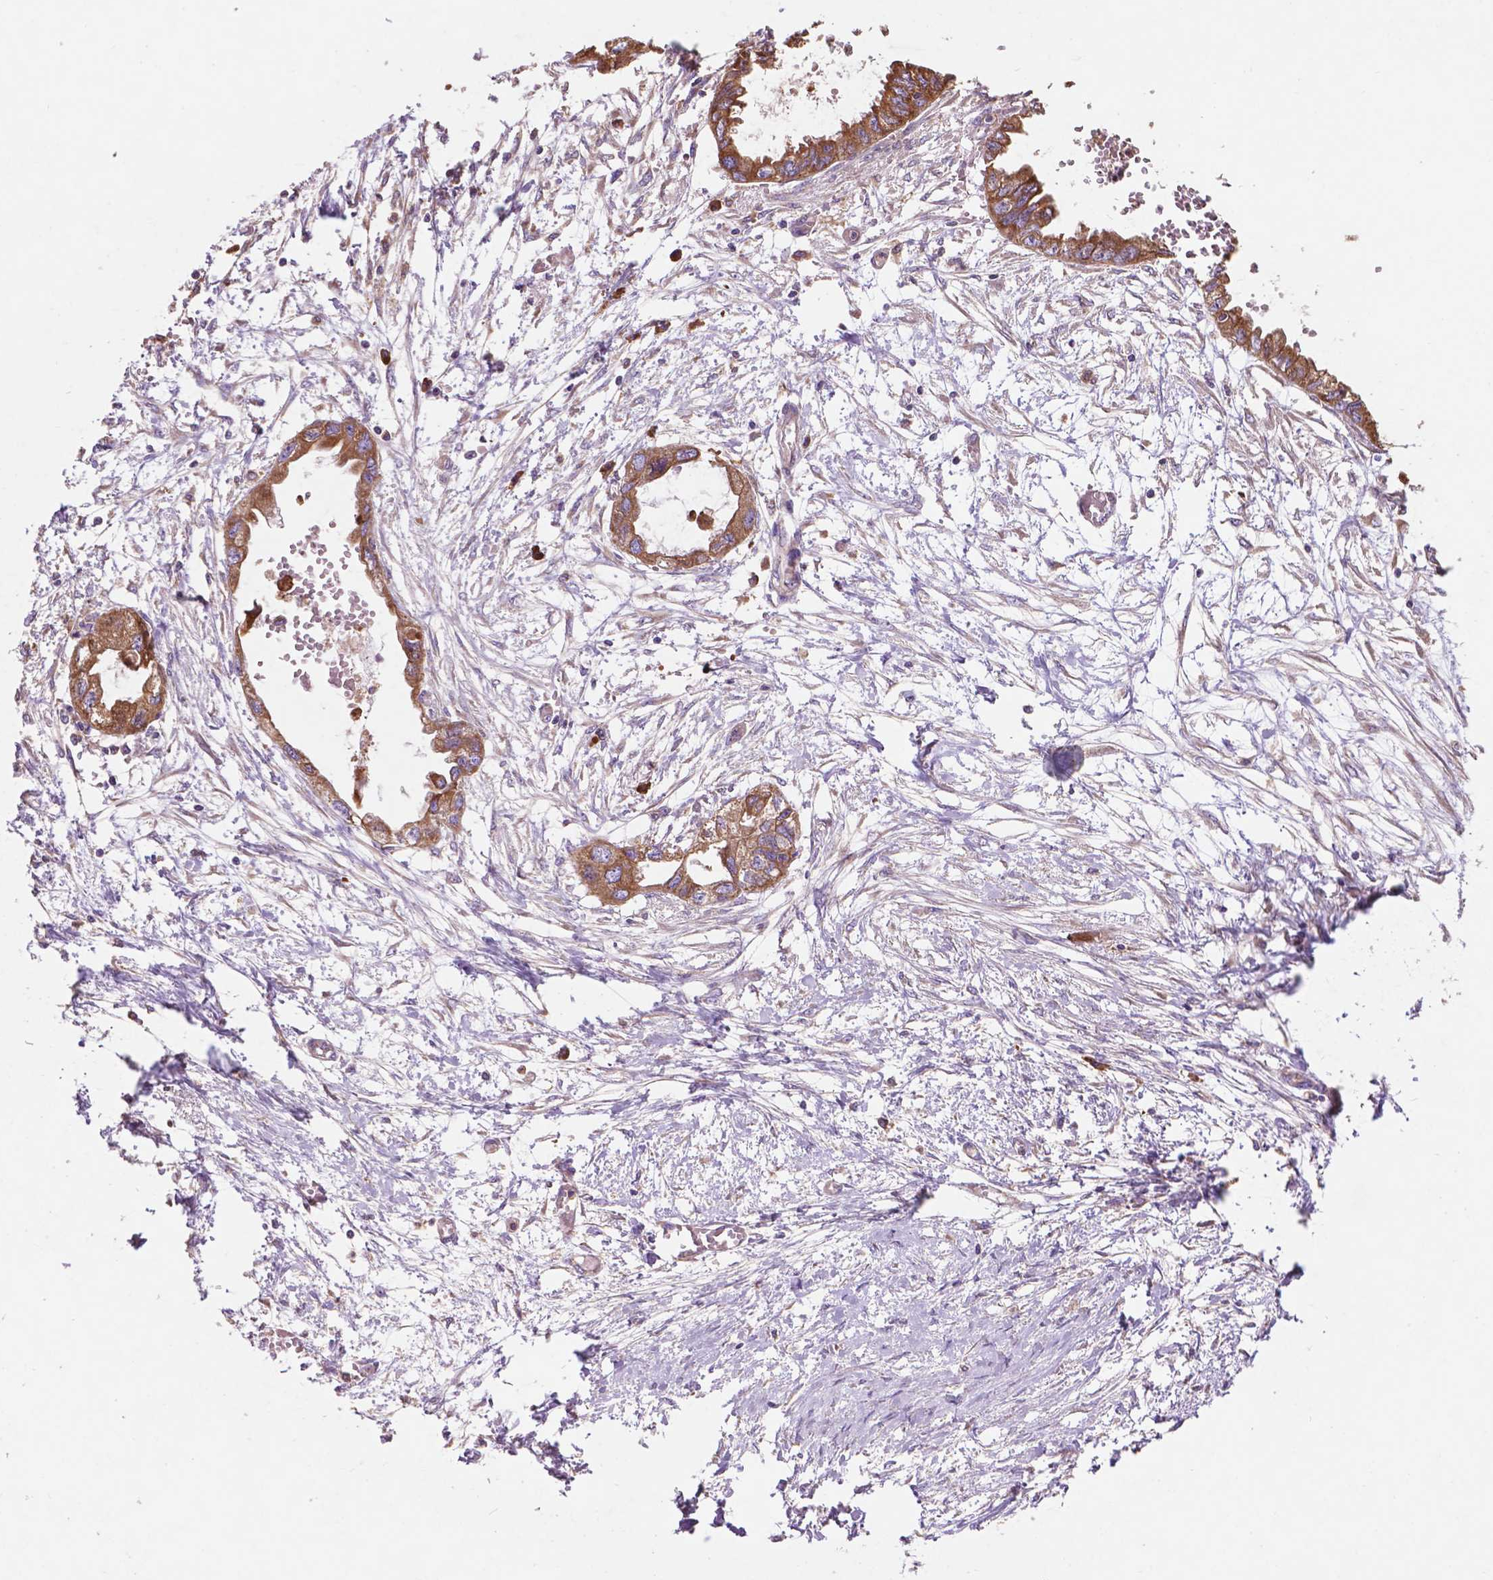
{"staining": {"intensity": "moderate", "quantity": ">75%", "location": "cytoplasmic/membranous"}, "tissue": "endometrial cancer", "cell_type": "Tumor cells", "image_type": "cancer", "snomed": [{"axis": "morphology", "description": "Adenocarcinoma, NOS"}, {"axis": "morphology", "description": "Adenocarcinoma, metastatic, NOS"}, {"axis": "topography", "description": "Adipose tissue"}, {"axis": "topography", "description": "Endometrium"}], "caption": "Endometrial adenocarcinoma tissue reveals moderate cytoplasmic/membranous positivity in about >75% of tumor cells", "gene": "CCDC71L", "patient": {"sex": "female", "age": 67}}